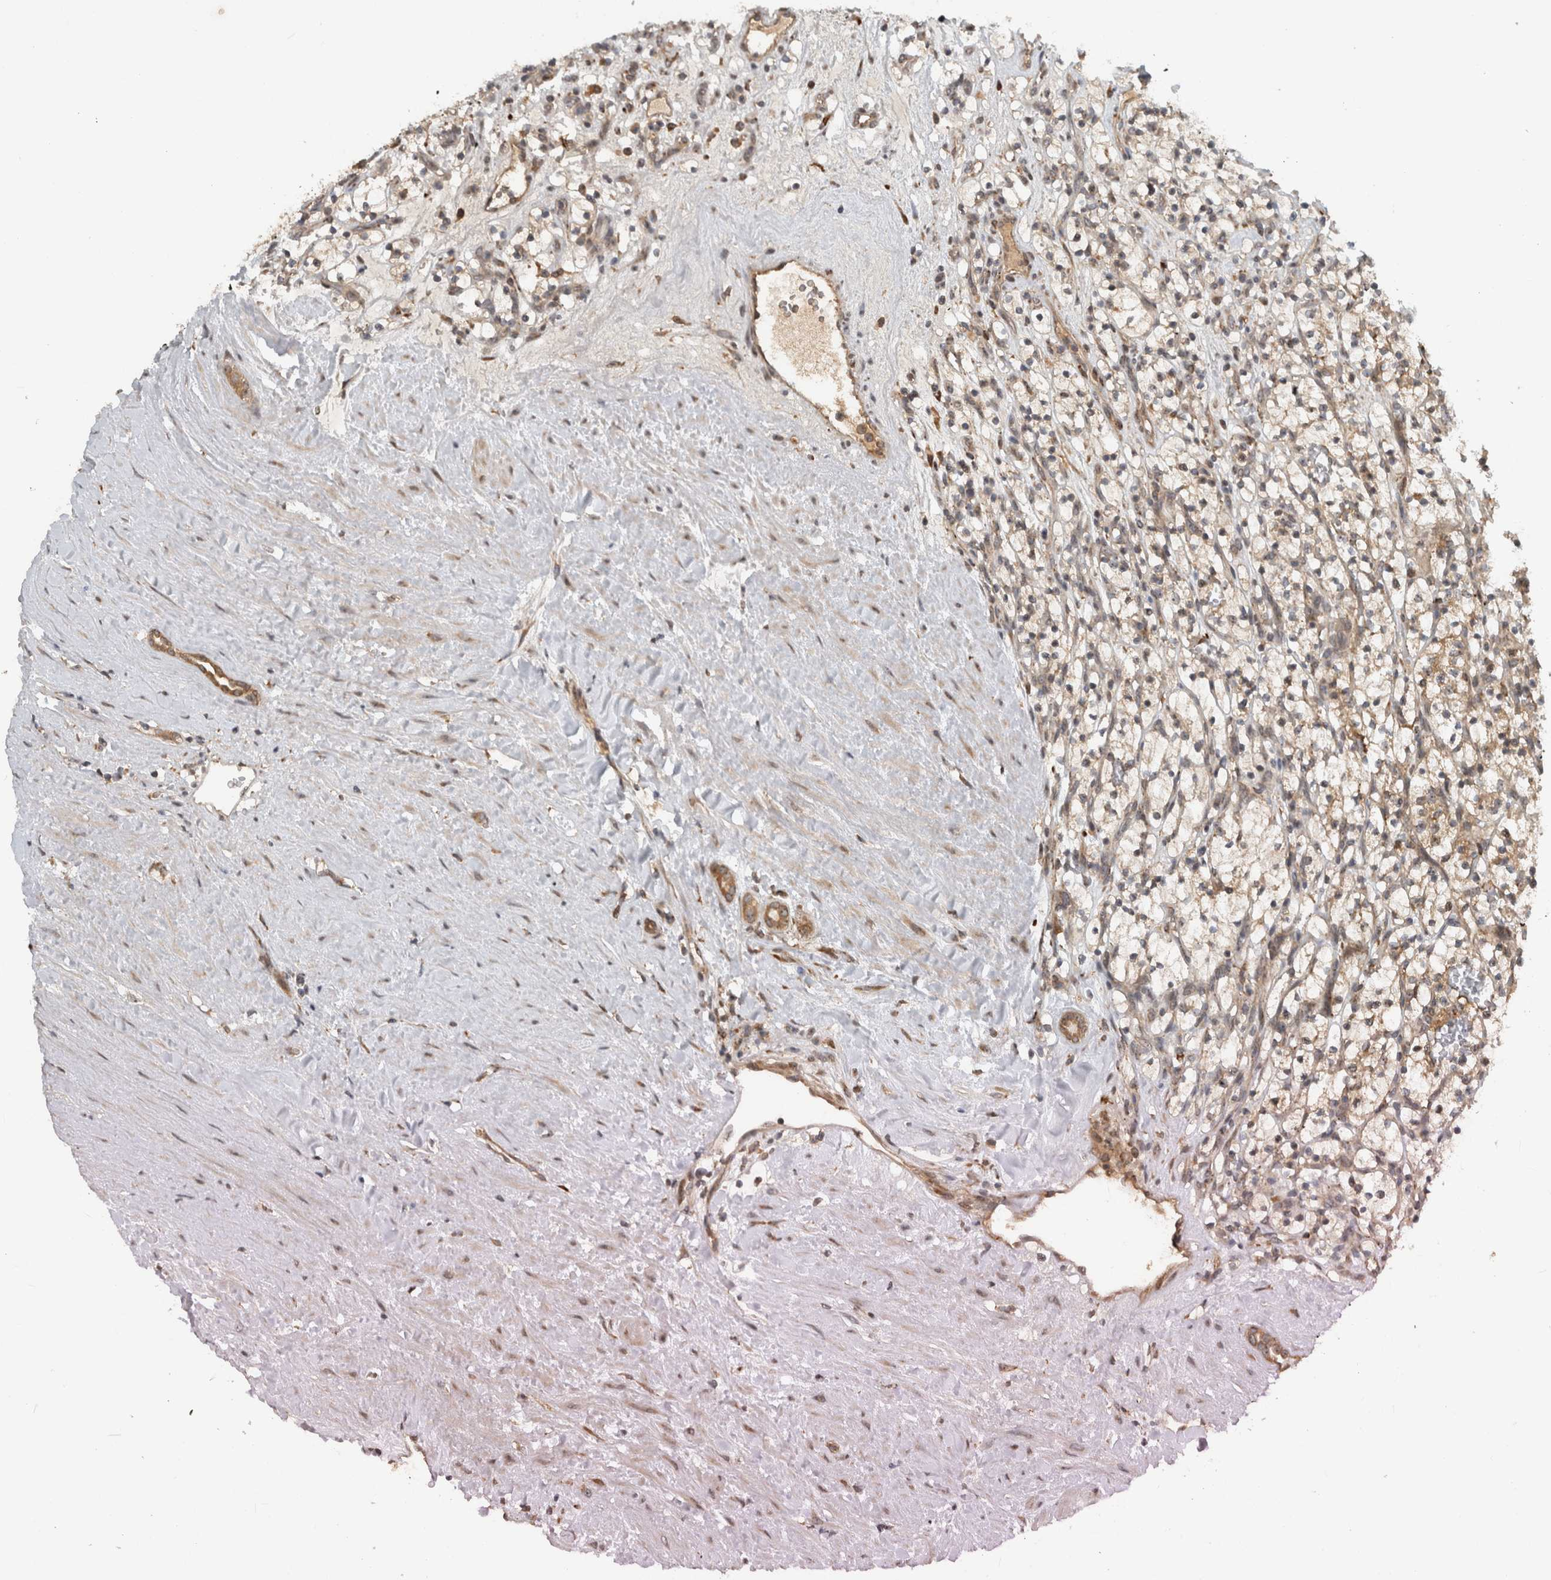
{"staining": {"intensity": "weak", "quantity": "25%-75%", "location": "cytoplasmic/membranous"}, "tissue": "renal cancer", "cell_type": "Tumor cells", "image_type": "cancer", "snomed": [{"axis": "morphology", "description": "Adenocarcinoma, NOS"}, {"axis": "topography", "description": "Kidney"}], "caption": "This histopathology image reveals renal cancer (adenocarcinoma) stained with immunohistochemistry to label a protein in brown. The cytoplasmic/membranous of tumor cells show weak positivity for the protein. Nuclei are counter-stained blue.", "gene": "GPR137B", "patient": {"sex": "female", "age": 57}}